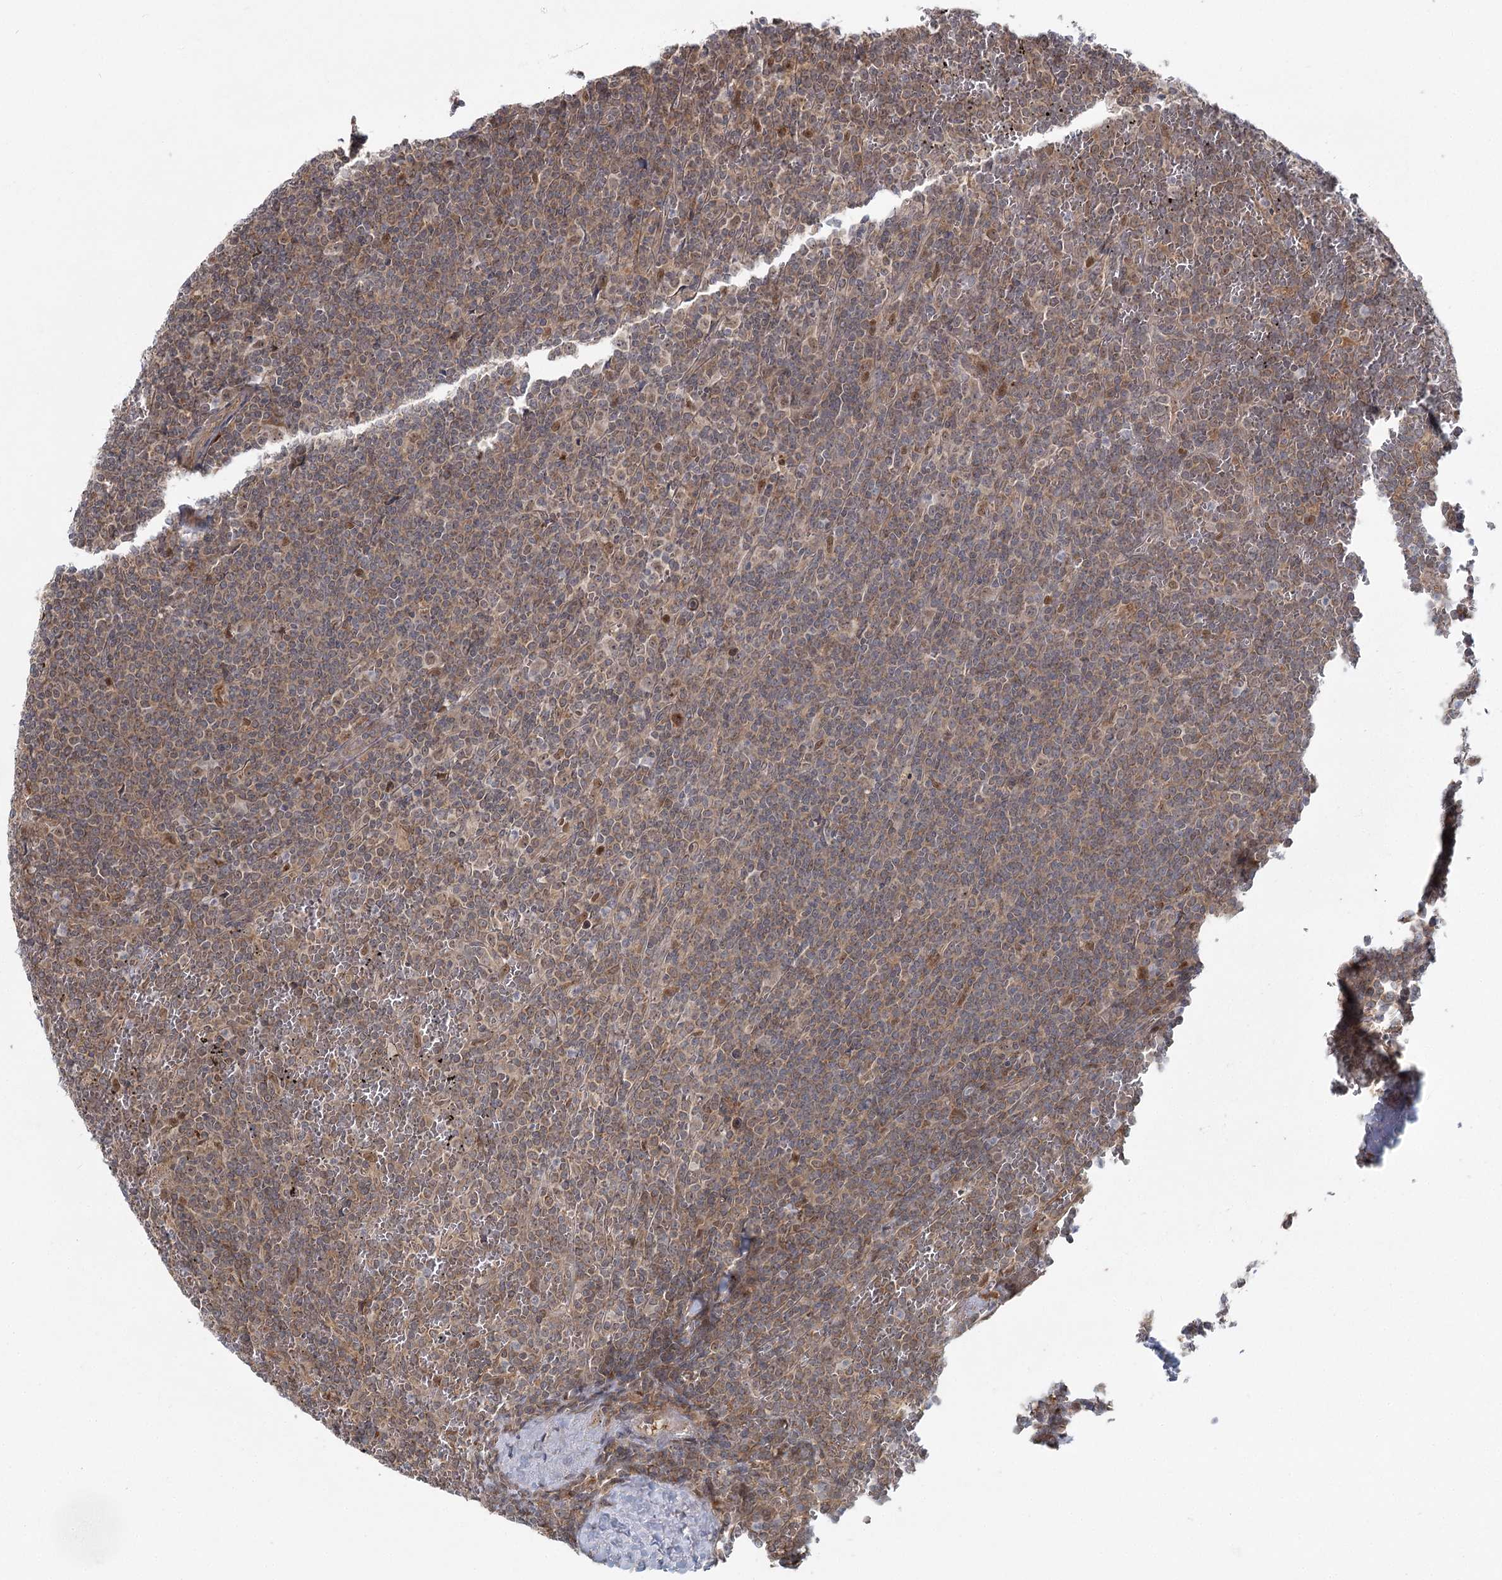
{"staining": {"intensity": "weak", "quantity": "25%-75%", "location": "cytoplasmic/membranous"}, "tissue": "lymphoma", "cell_type": "Tumor cells", "image_type": "cancer", "snomed": [{"axis": "morphology", "description": "Malignant lymphoma, non-Hodgkin's type, Low grade"}, {"axis": "topography", "description": "Spleen"}], "caption": "Lymphoma stained with DAB (3,3'-diaminobenzidine) immunohistochemistry (IHC) displays low levels of weak cytoplasmic/membranous staining in about 25%-75% of tumor cells. (brown staining indicates protein expression, while blue staining denotes nuclei).", "gene": "THNSL1", "patient": {"sex": "female", "age": 19}}